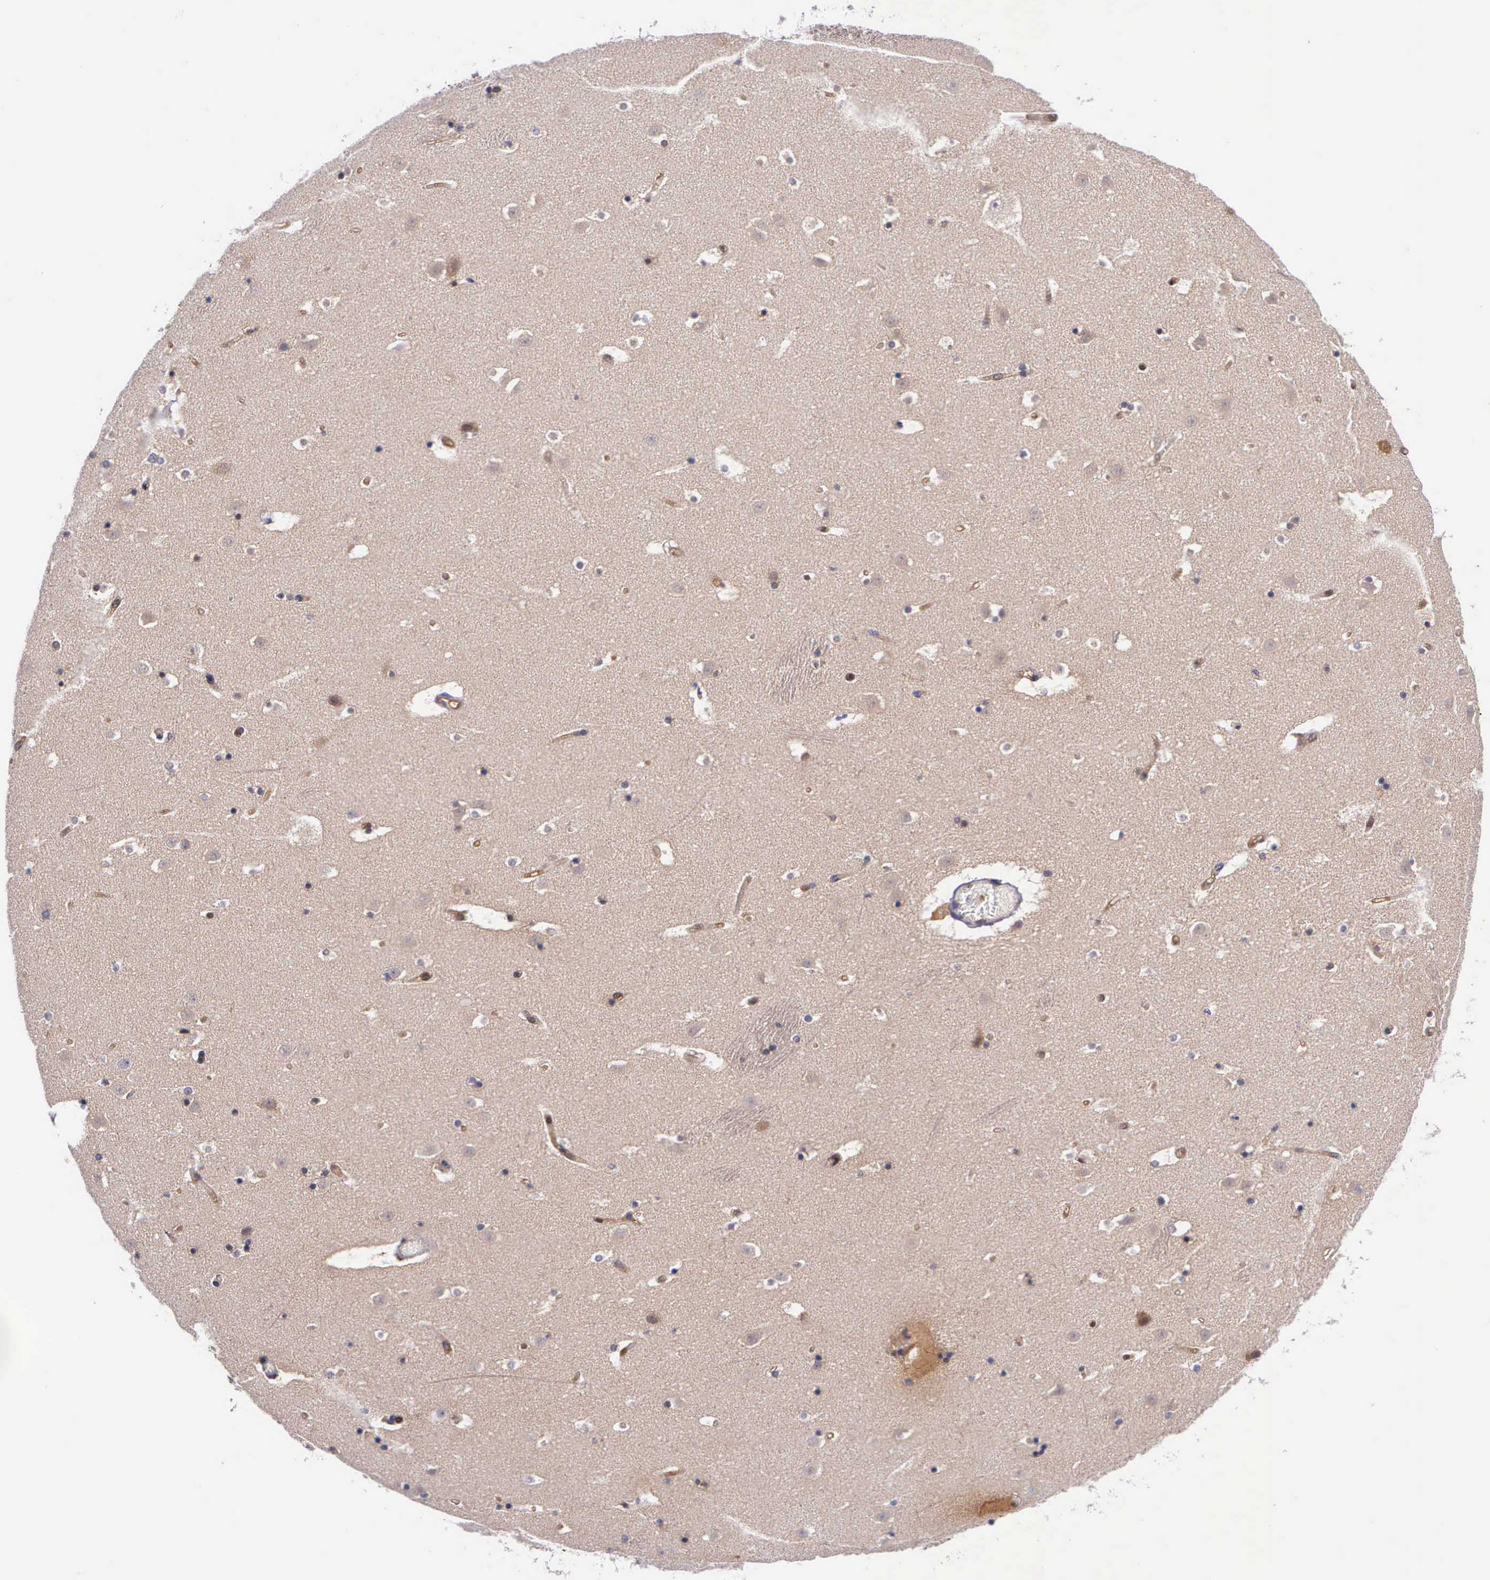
{"staining": {"intensity": "moderate", "quantity": "25%-75%", "location": "cytoplasmic/membranous,nuclear"}, "tissue": "caudate", "cell_type": "Glial cells", "image_type": "normal", "snomed": [{"axis": "morphology", "description": "Normal tissue, NOS"}, {"axis": "topography", "description": "Lateral ventricle wall"}], "caption": "Protein analysis of benign caudate reveals moderate cytoplasmic/membranous,nuclear staining in approximately 25%-75% of glial cells.", "gene": "GMPR2", "patient": {"sex": "male", "age": 45}}